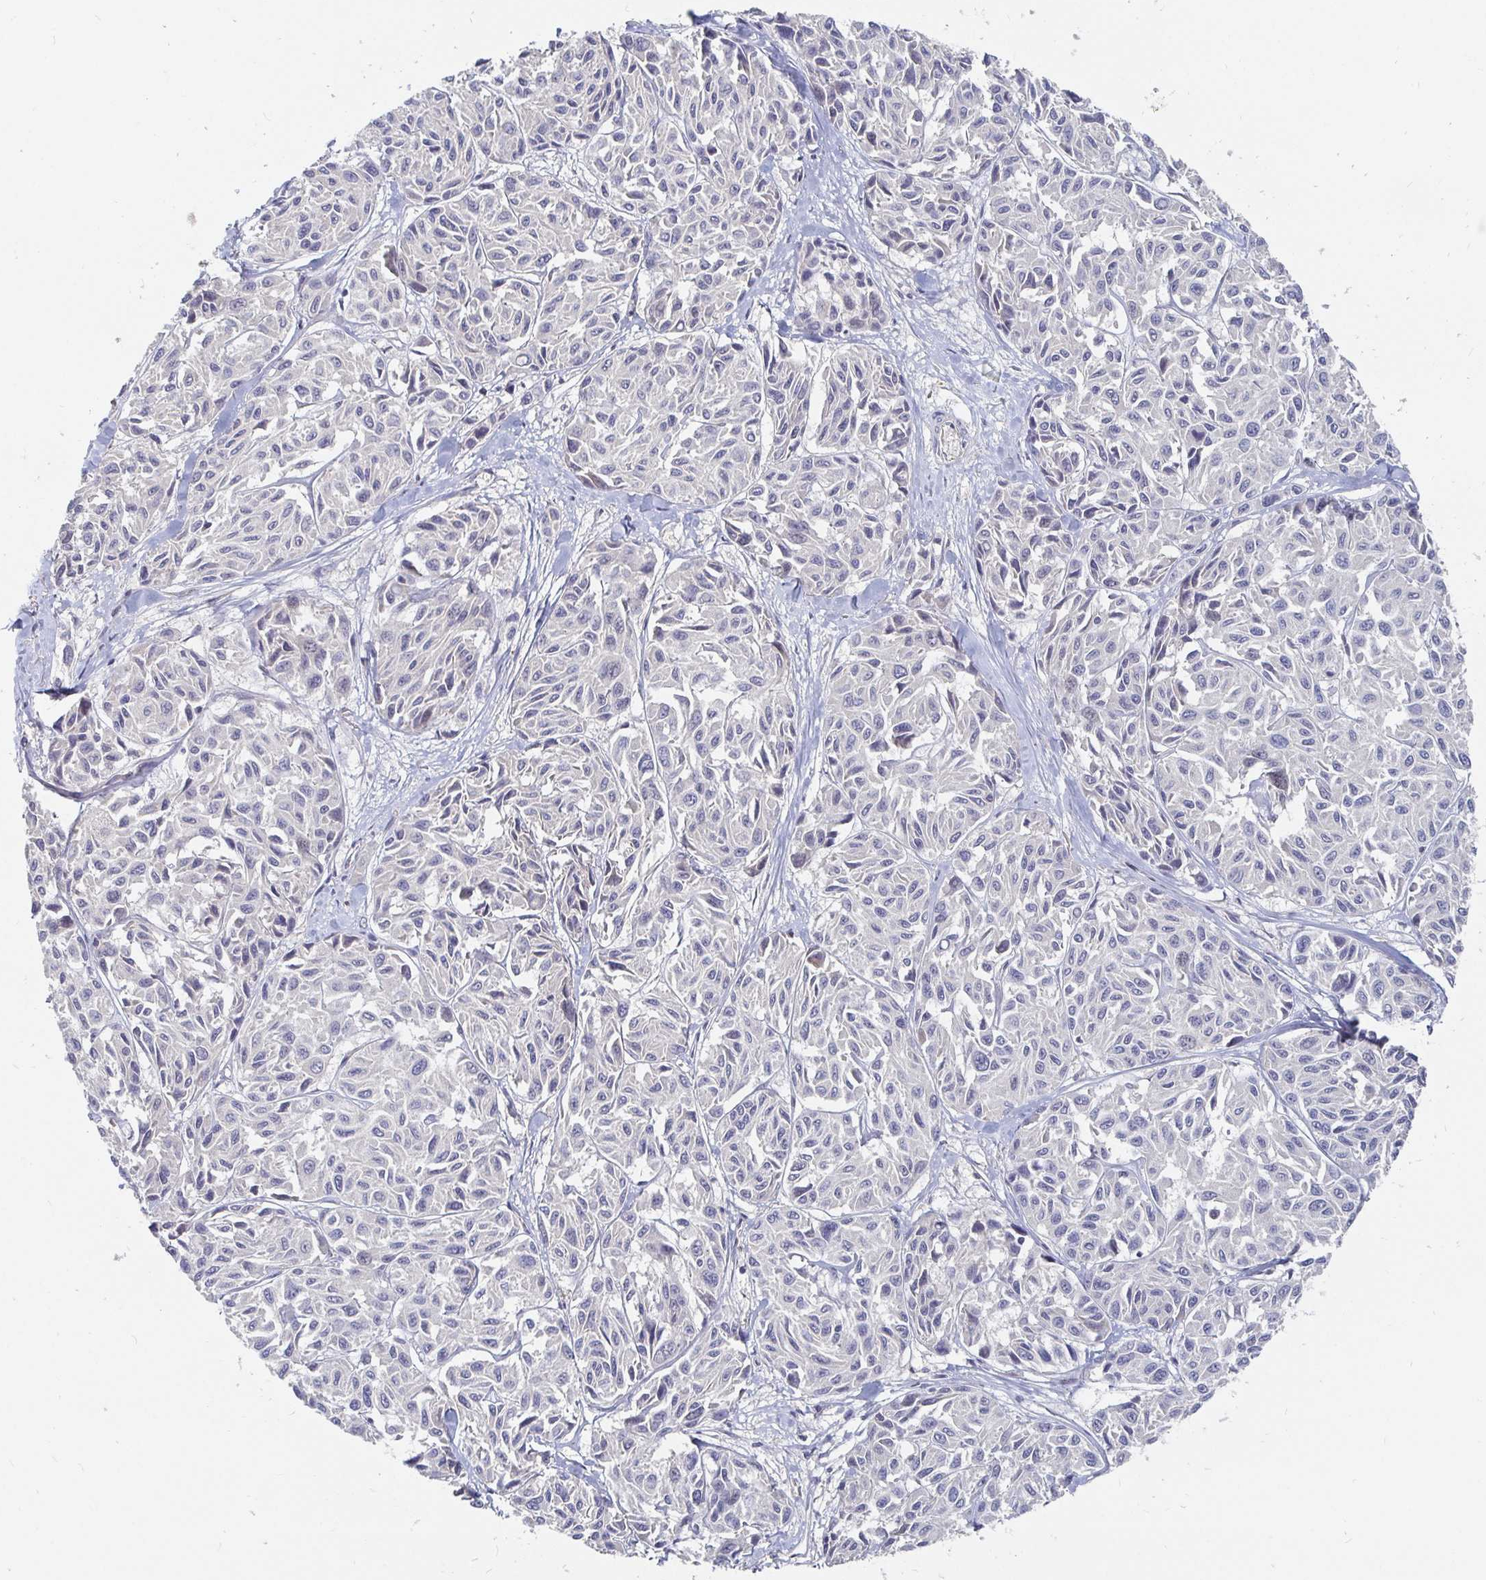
{"staining": {"intensity": "negative", "quantity": "none", "location": "none"}, "tissue": "melanoma", "cell_type": "Tumor cells", "image_type": "cancer", "snomed": [{"axis": "morphology", "description": "Malignant melanoma, NOS"}, {"axis": "topography", "description": "Skin"}], "caption": "Malignant melanoma was stained to show a protein in brown. There is no significant positivity in tumor cells.", "gene": "MEIS1", "patient": {"sex": "female", "age": 66}}